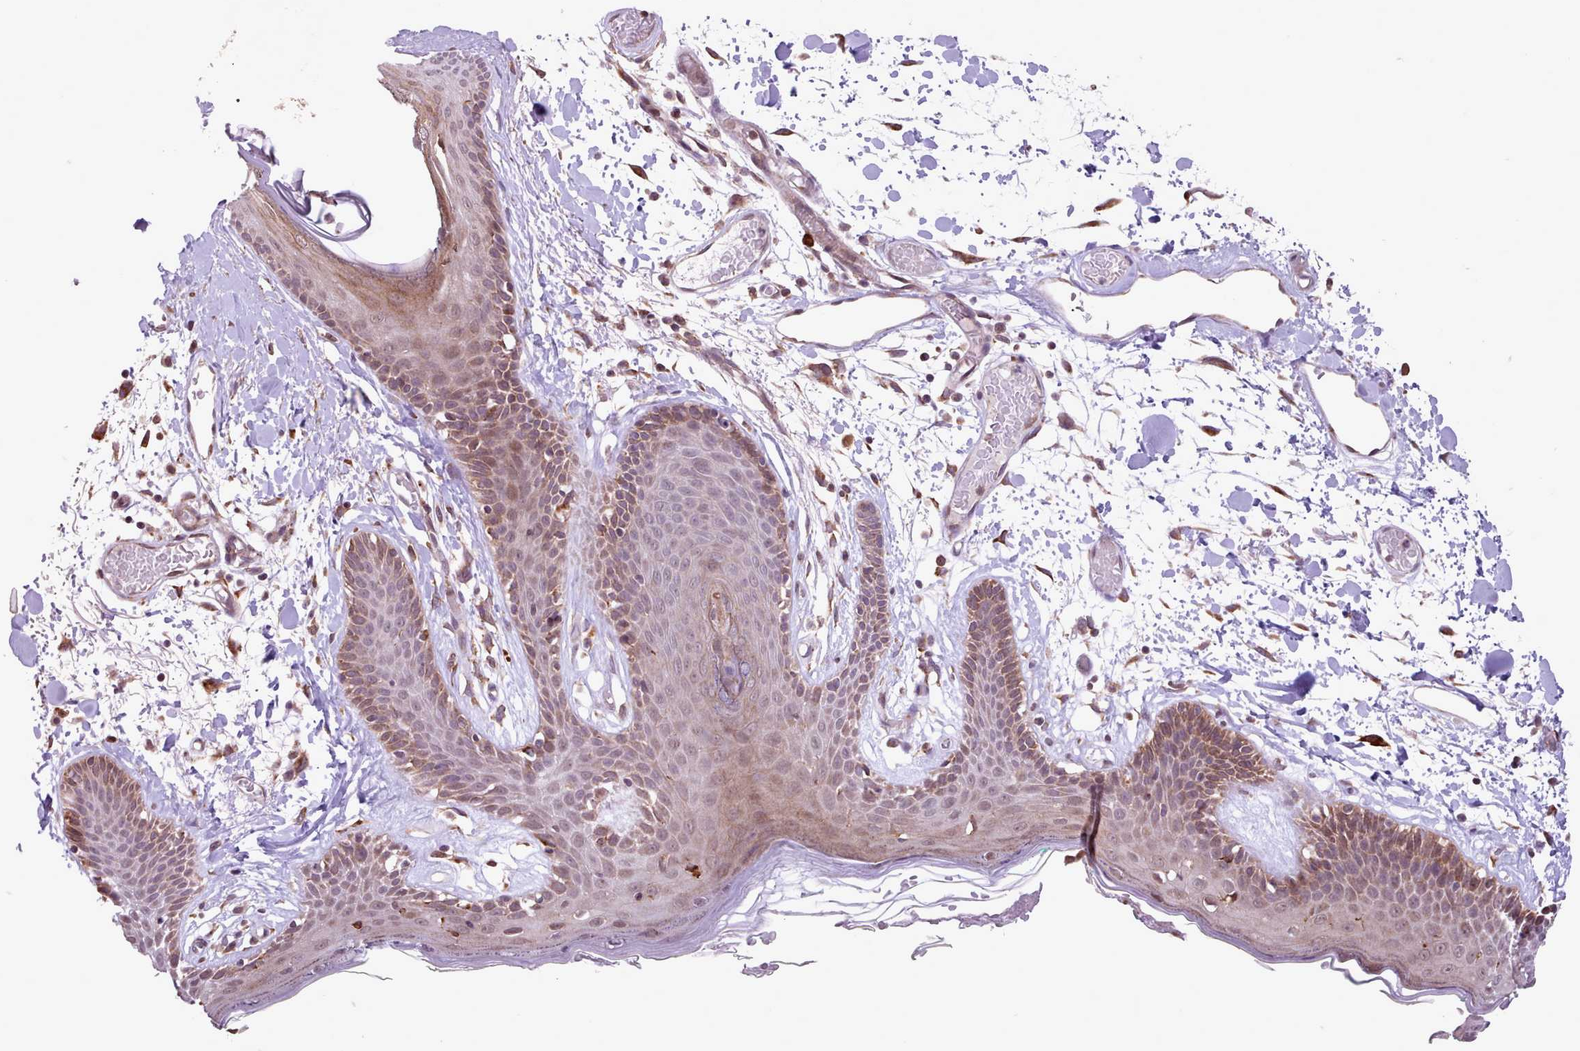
{"staining": {"intensity": "moderate", "quantity": ">75%", "location": "cytoplasmic/membranous"}, "tissue": "skin", "cell_type": "Fibroblasts", "image_type": "normal", "snomed": [{"axis": "morphology", "description": "Normal tissue, NOS"}, {"axis": "topography", "description": "Skin"}], "caption": "Skin stained for a protein shows moderate cytoplasmic/membranous positivity in fibroblasts. (Stains: DAB in brown, nuclei in blue, Microscopy: brightfield microscopy at high magnification).", "gene": "TTLL3", "patient": {"sex": "male", "age": 79}}